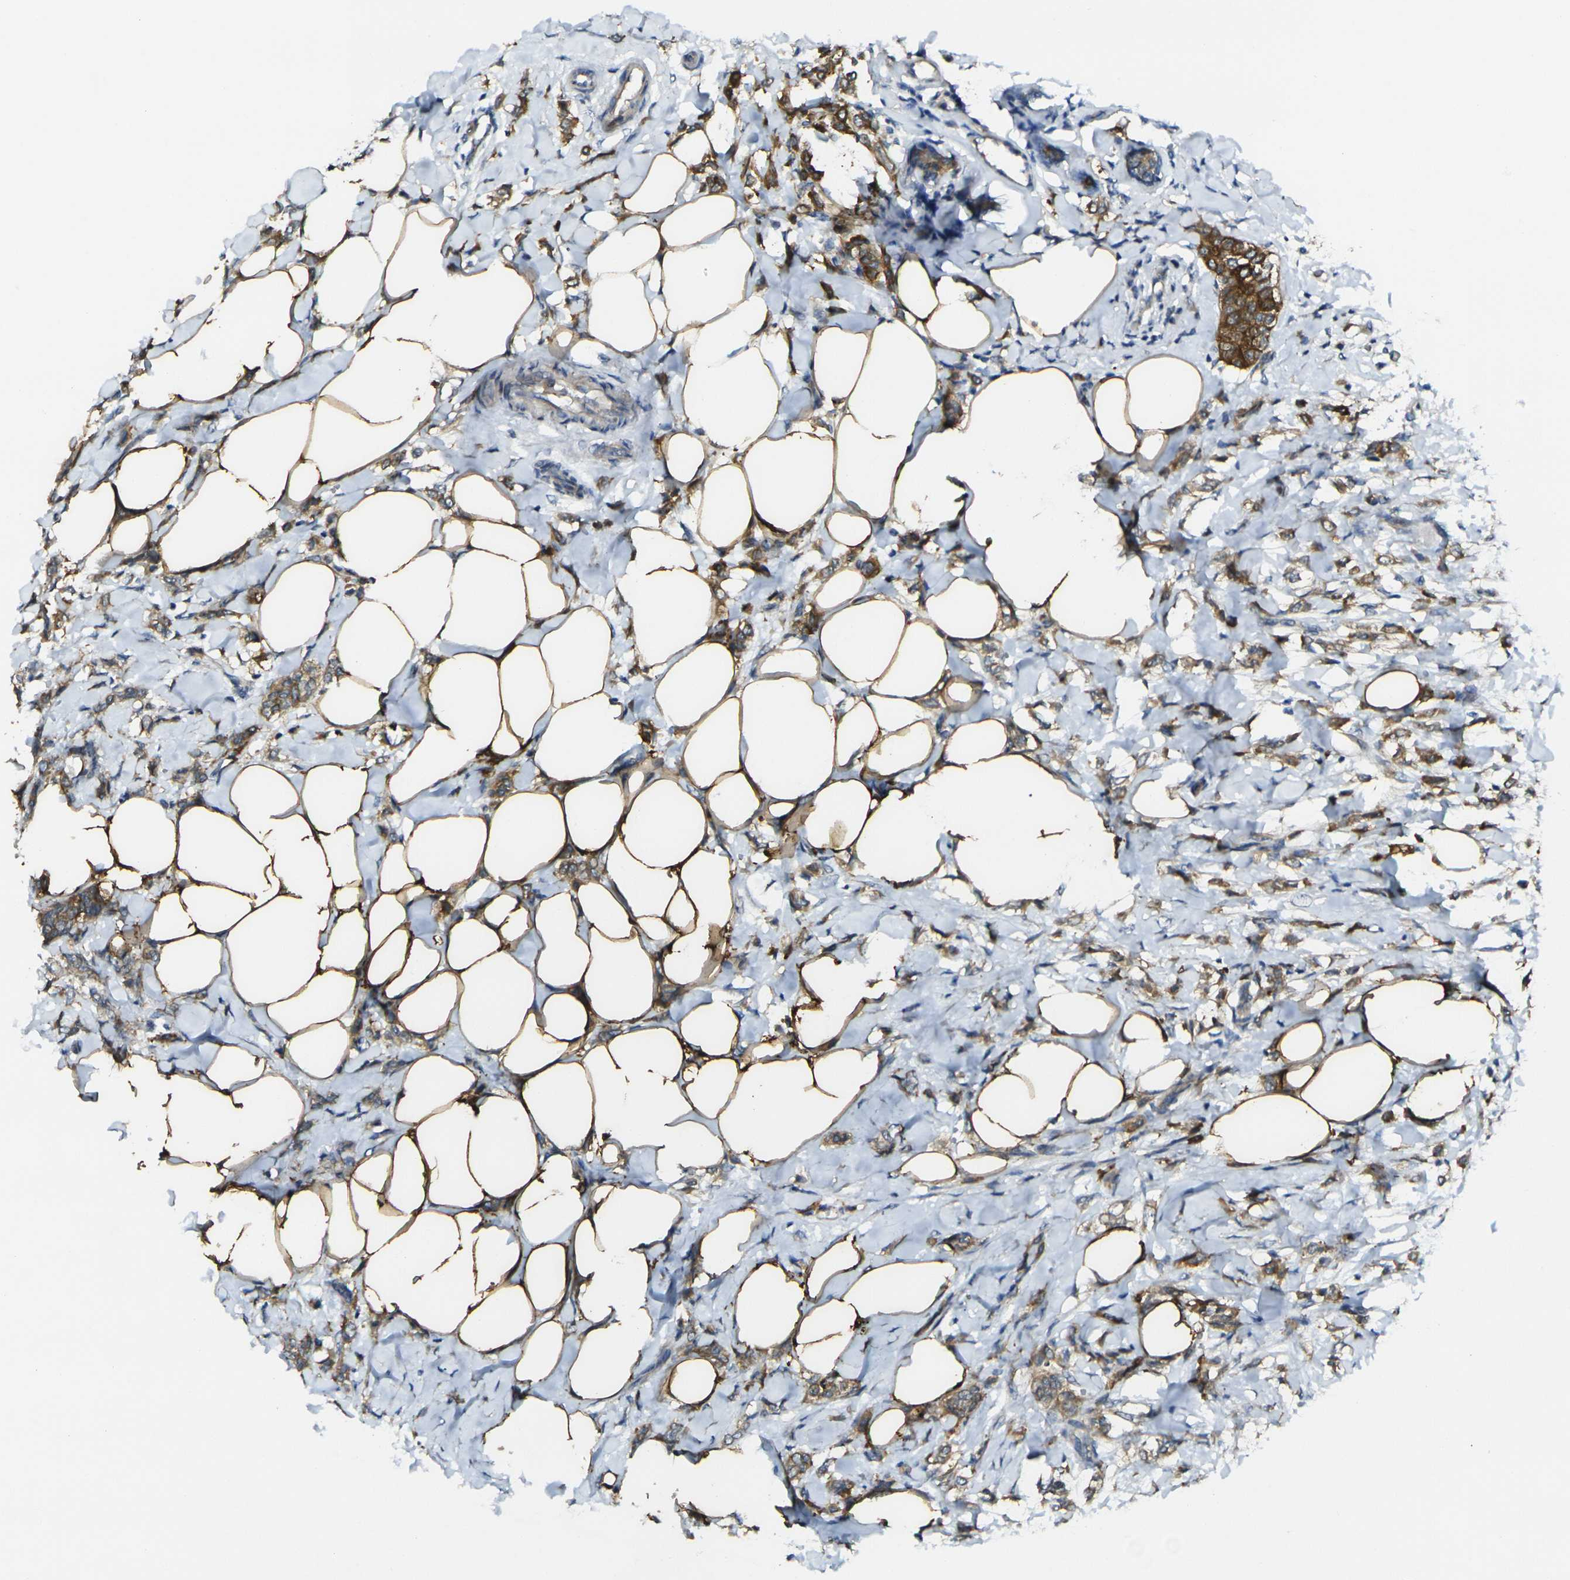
{"staining": {"intensity": "strong", "quantity": "25%-75%", "location": "cytoplasmic/membranous"}, "tissue": "breast cancer", "cell_type": "Tumor cells", "image_type": "cancer", "snomed": [{"axis": "morphology", "description": "Lobular carcinoma, in situ"}, {"axis": "morphology", "description": "Lobular carcinoma"}, {"axis": "topography", "description": "Breast"}], "caption": "Breast cancer (lobular carcinoma) stained for a protein shows strong cytoplasmic/membranous positivity in tumor cells.", "gene": "GNA12", "patient": {"sex": "female", "age": 41}}